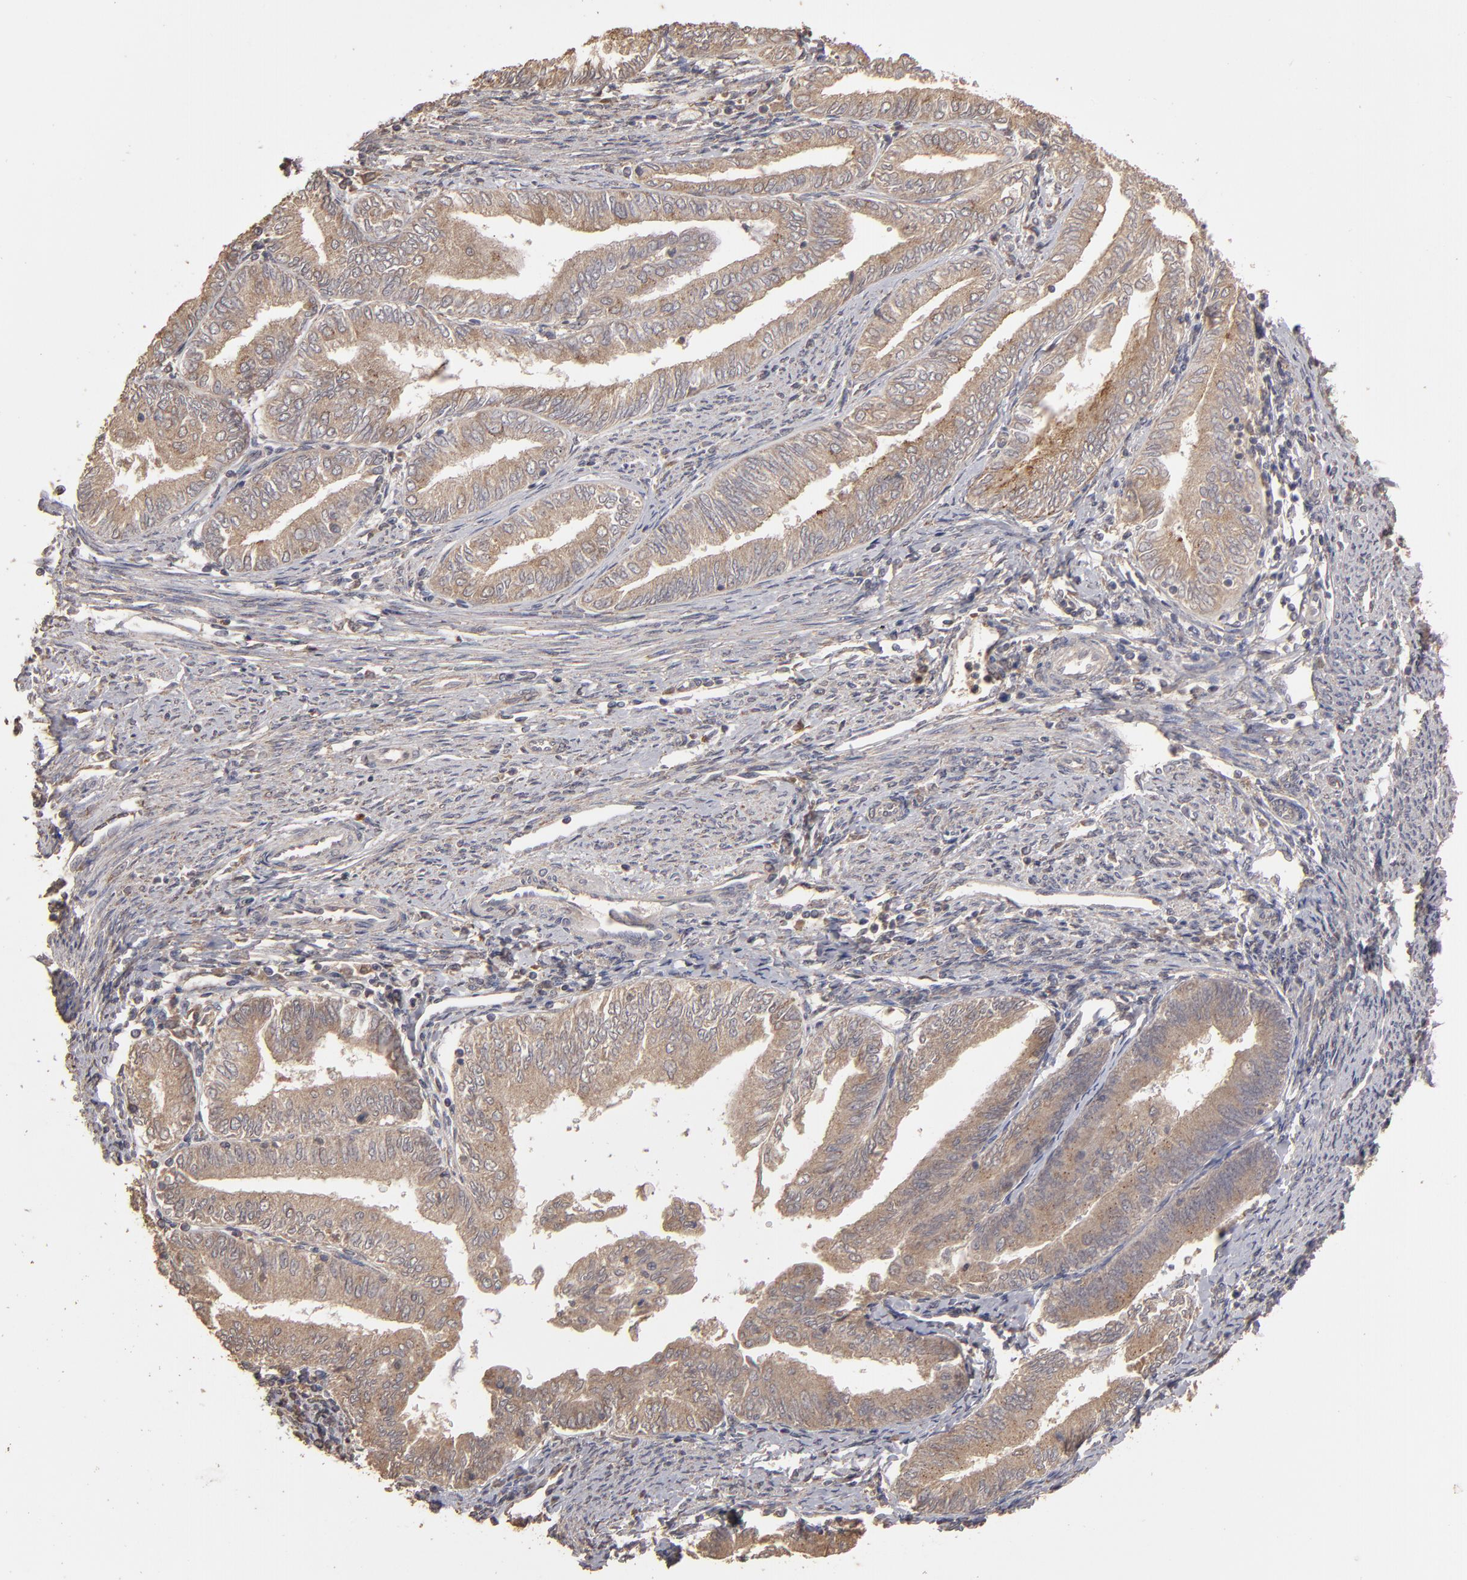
{"staining": {"intensity": "strong", "quantity": "<25%", "location": "cytoplasmic/membranous"}, "tissue": "endometrial cancer", "cell_type": "Tumor cells", "image_type": "cancer", "snomed": [{"axis": "morphology", "description": "Adenocarcinoma, NOS"}, {"axis": "topography", "description": "Endometrium"}], "caption": "Endometrial cancer stained for a protein demonstrates strong cytoplasmic/membranous positivity in tumor cells. The staining was performed using DAB, with brown indicating positive protein expression. Nuclei are stained blue with hematoxylin.", "gene": "MMP2", "patient": {"sex": "female", "age": 66}}